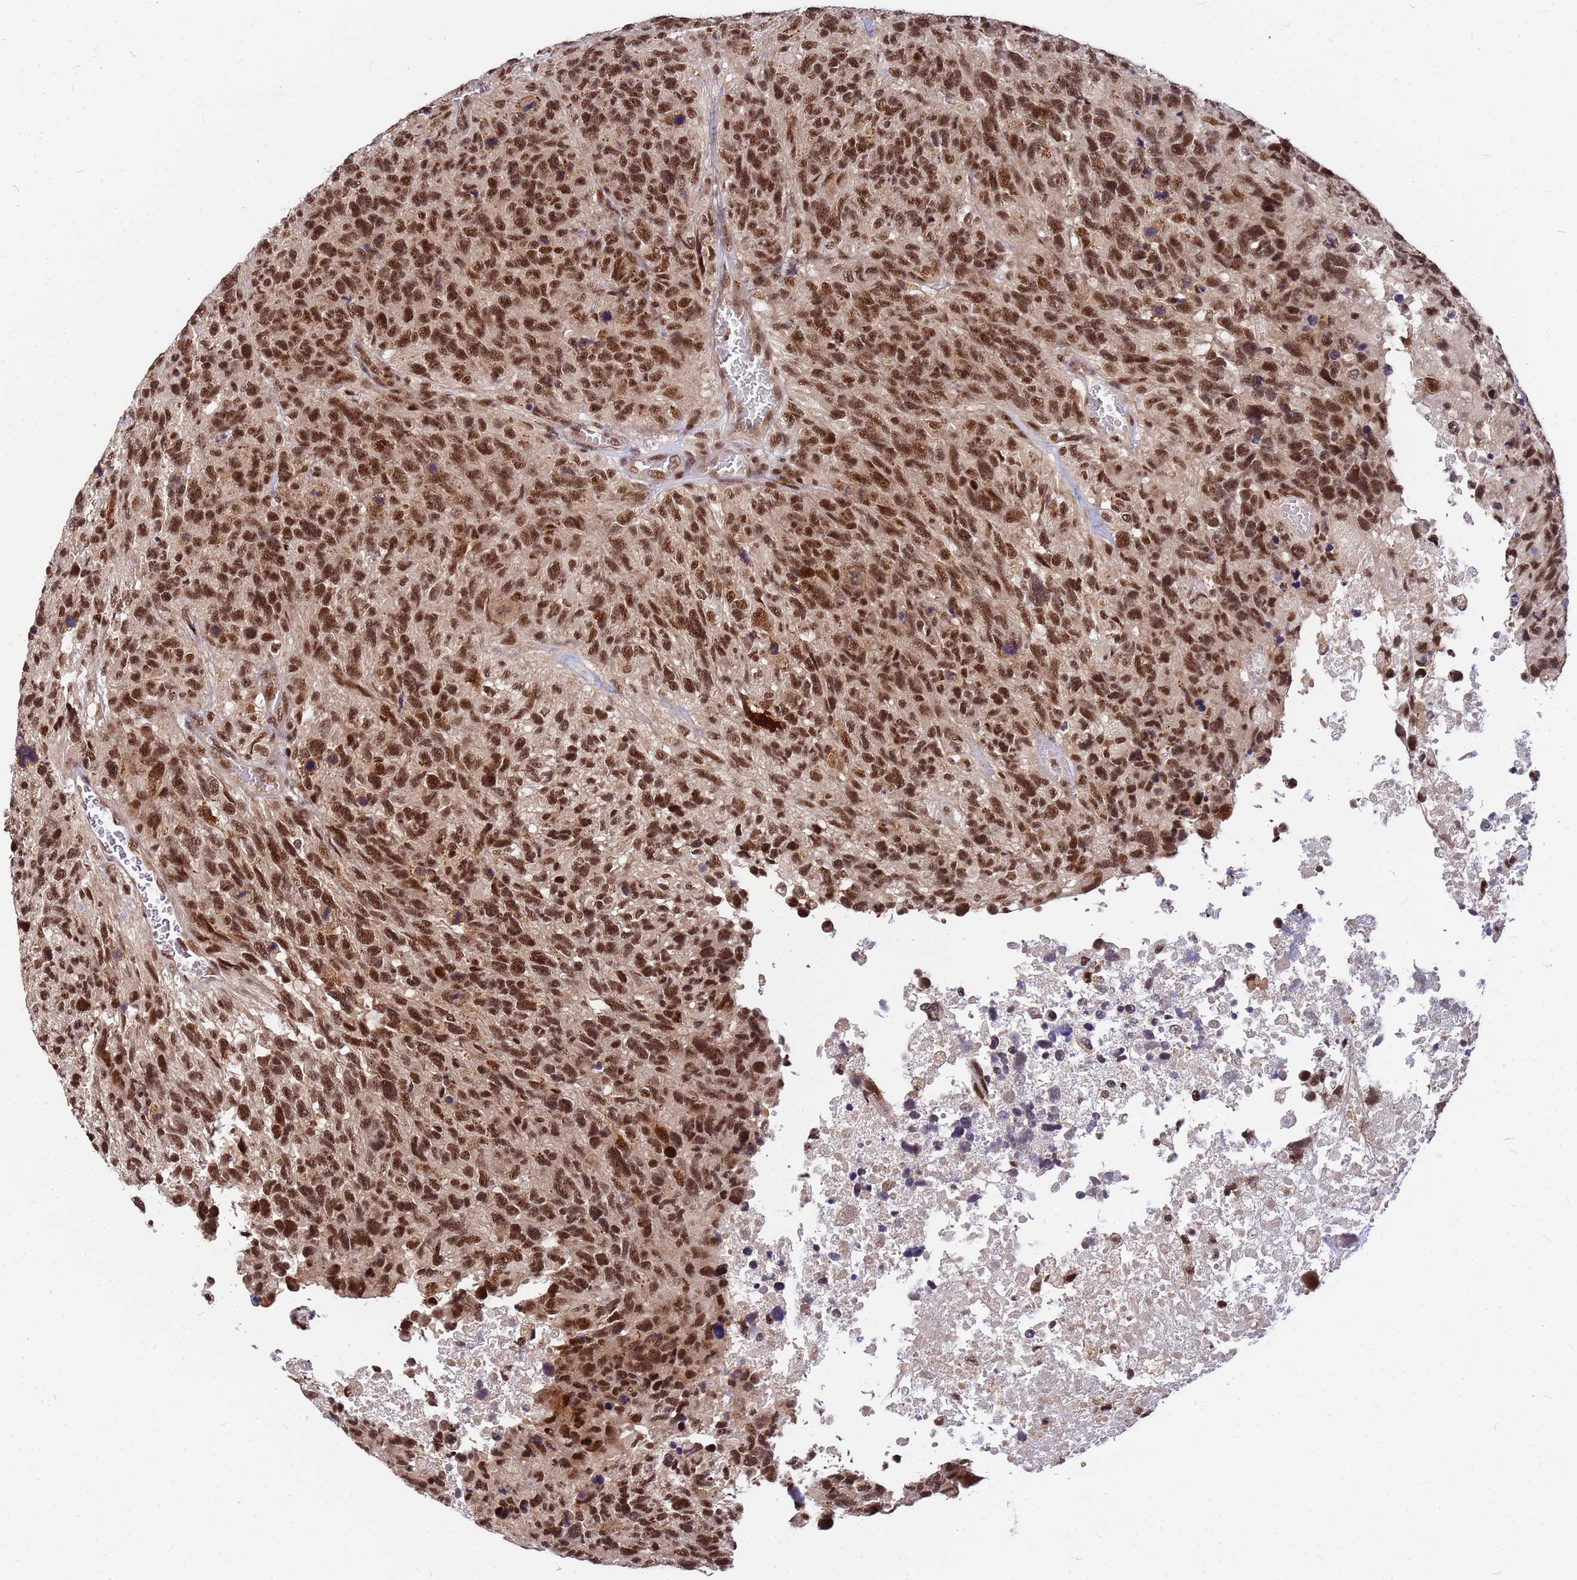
{"staining": {"intensity": "moderate", "quantity": ">75%", "location": "cytoplasmic/membranous,nuclear"}, "tissue": "glioma", "cell_type": "Tumor cells", "image_type": "cancer", "snomed": [{"axis": "morphology", "description": "Glioma, malignant, High grade"}, {"axis": "topography", "description": "Brain"}], "caption": "High-power microscopy captured an immunohistochemistry (IHC) image of glioma, revealing moderate cytoplasmic/membranous and nuclear staining in about >75% of tumor cells. (brown staining indicates protein expression, while blue staining denotes nuclei).", "gene": "NCBP2", "patient": {"sex": "male", "age": 69}}